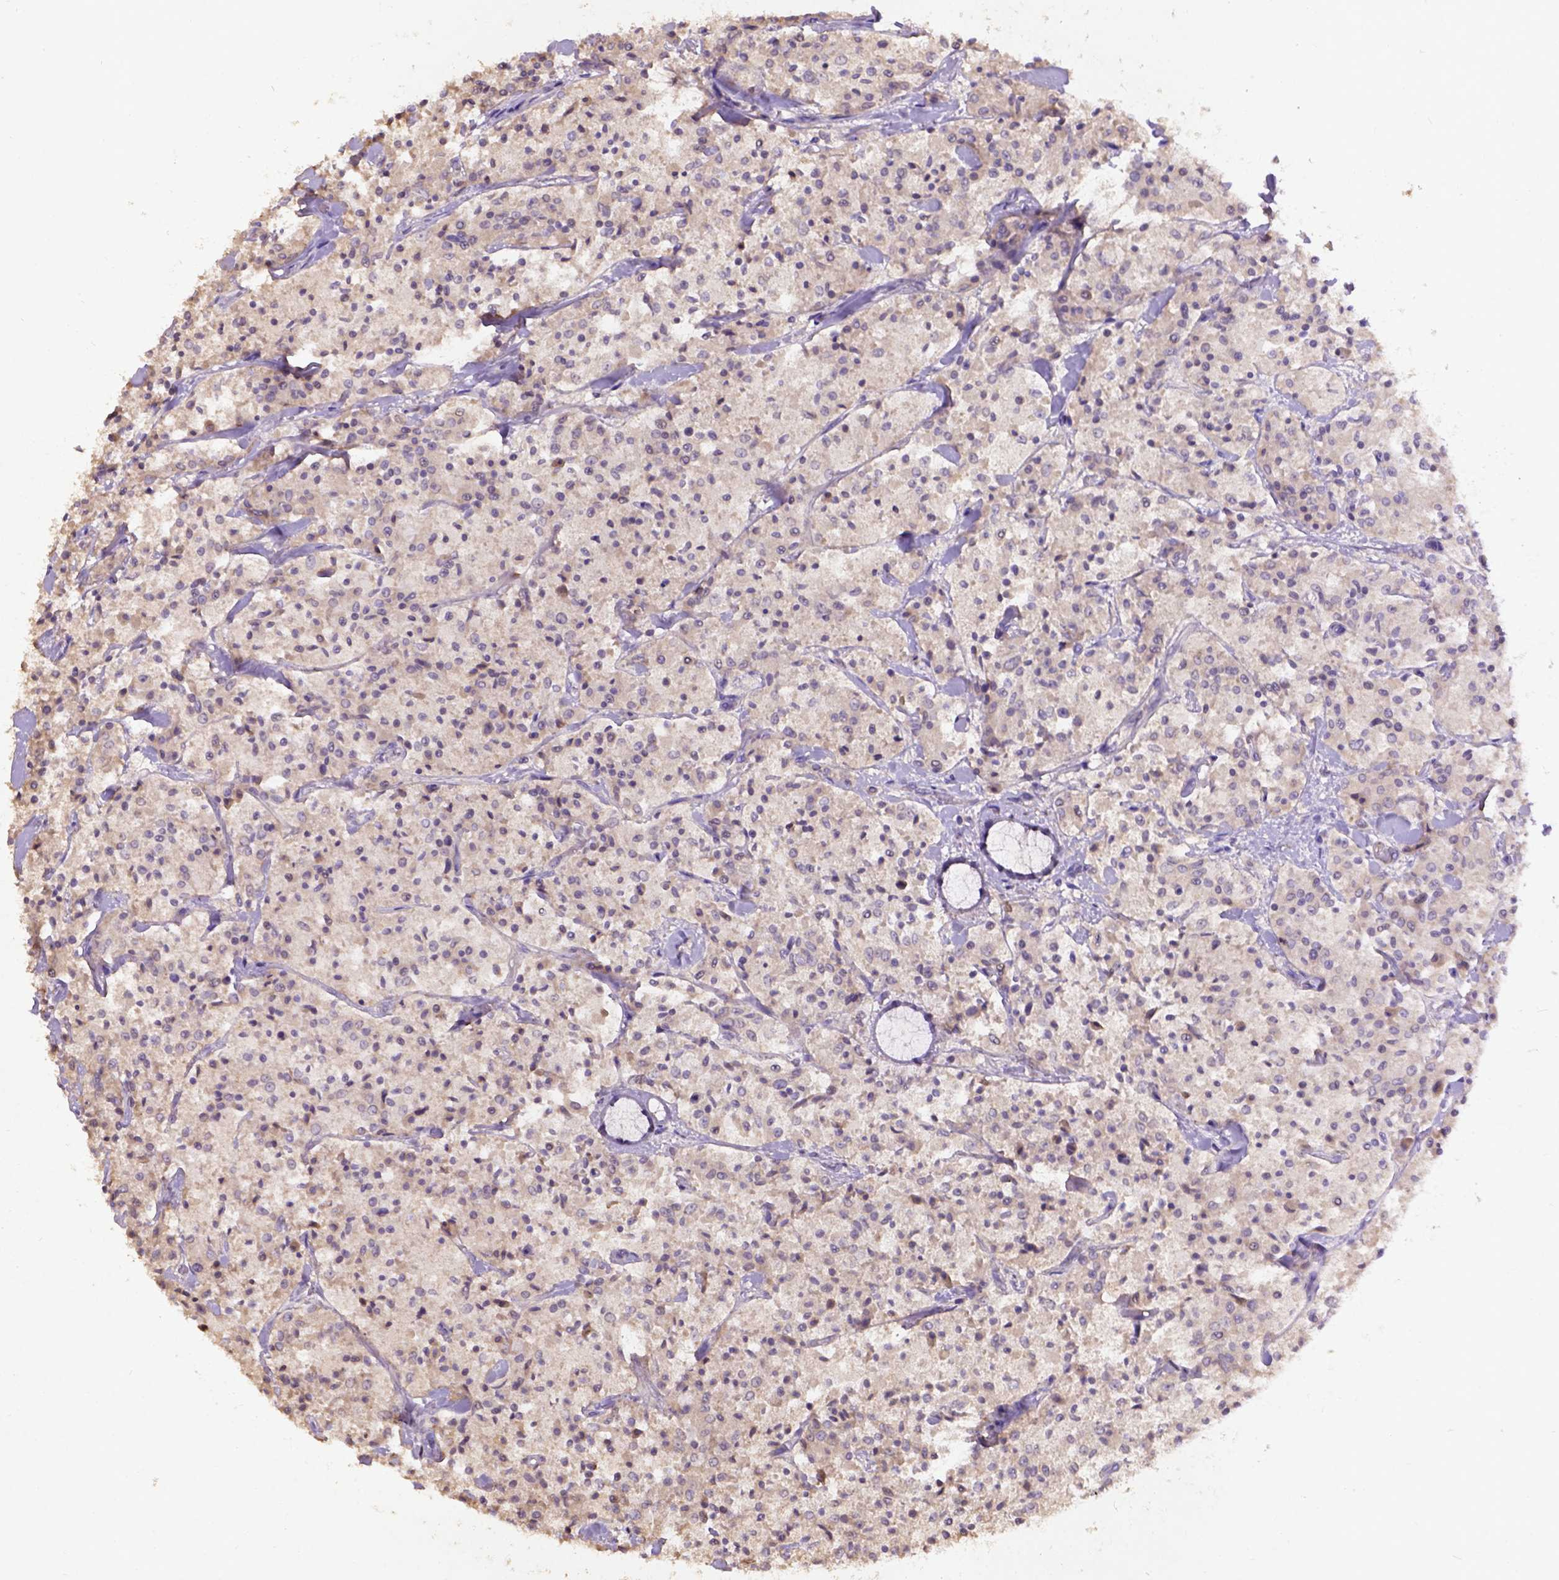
{"staining": {"intensity": "weak", "quantity": "25%-75%", "location": "cytoplasmic/membranous"}, "tissue": "carcinoid", "cell_type": "Tumor cells", "image_type": "cancer", "snomed": [{"axis": "morphology", "description": "Carcinoid, malignant, NOS"}, {"axis": "topography", "description": "Lung"}], "caption": "Malignant carcinoid was stained to show a protein in brown. There is low levels of weak cytoplasmic/membranous positivity in about 25%-75% of tumor cells.", "gene": "KBTBD8", "patient": {"sex": "male", "age": 71}}